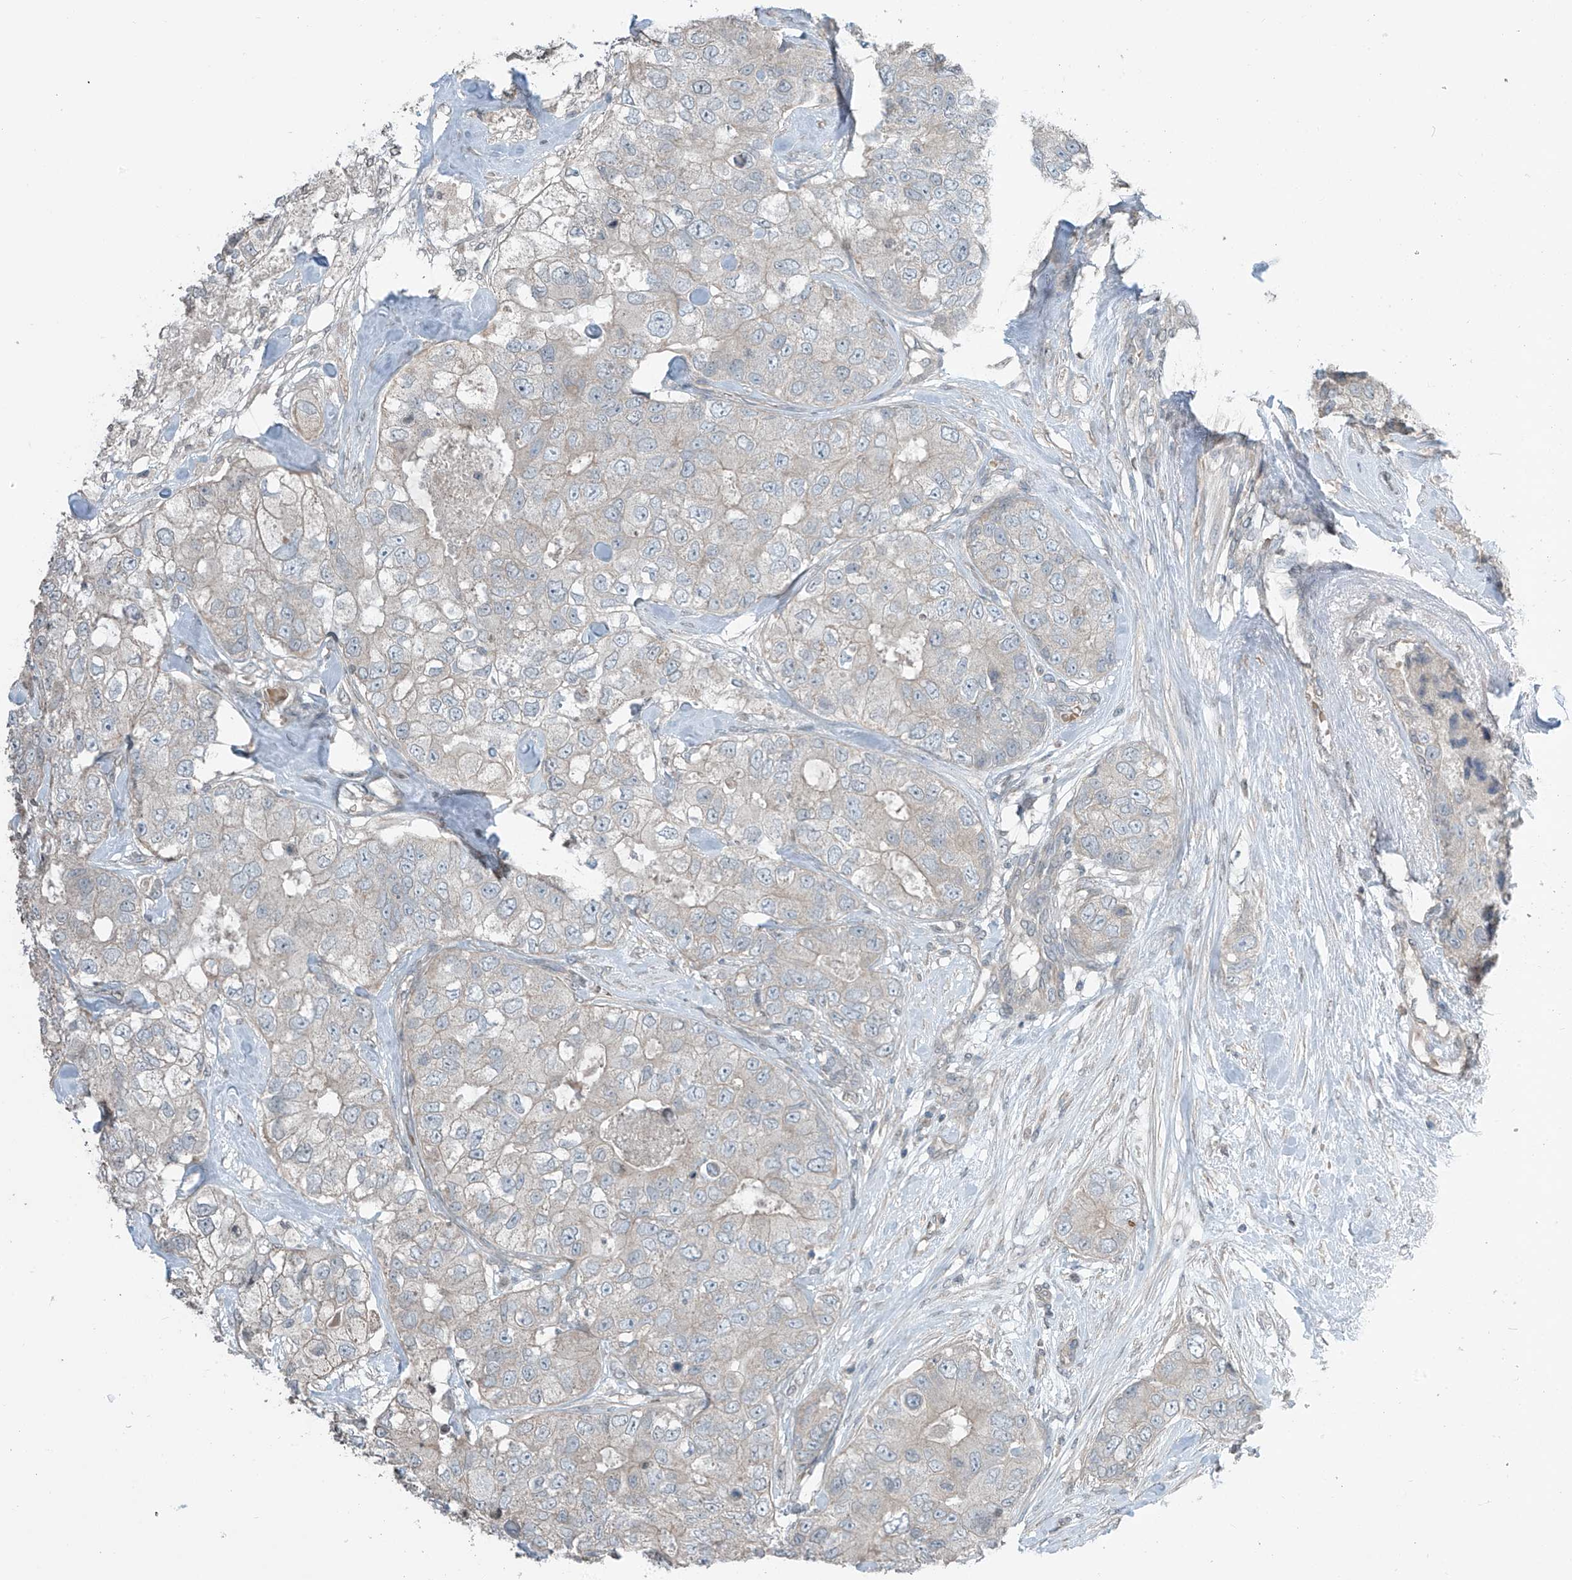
{"staining": {"intensity": "negative", "quantity": "none", "location": "none"}, "tissue": "breast cancer", "cell_type": "Tumor cells", "image_type": "cancer", "snomed": [{"axis": "morphology", "description": "Duct carcinoma"}, {"axis": "topography", "description": "Breast"}], "caption": "Histopathology image shows no protein staining in tumor cells of invasive ductal carcinoma (breast) tissue.", "gene": "HOXA11", "patient": {"sex": "female", "age": 62}}